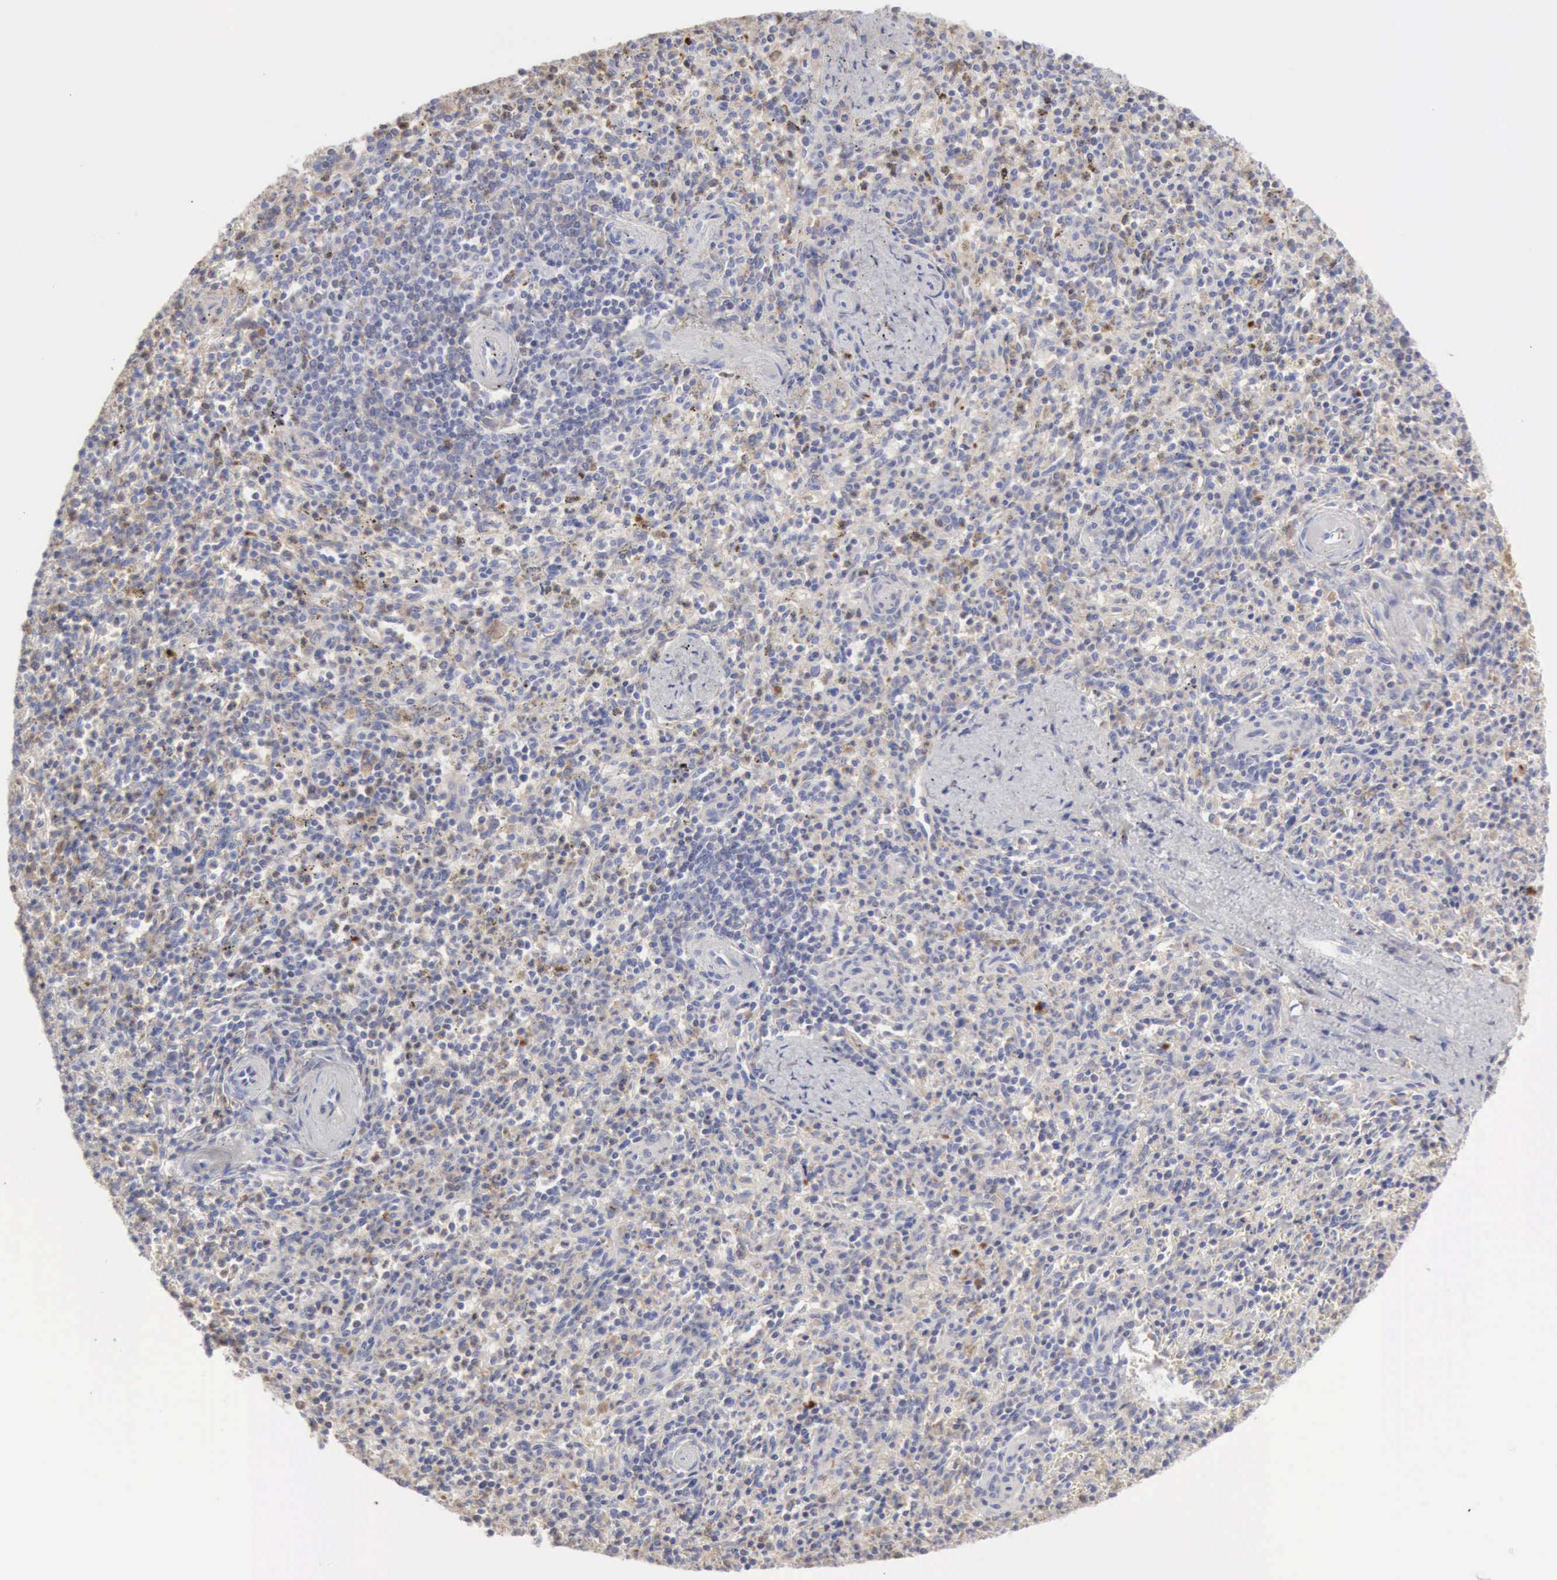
{"staining": {"intensity": "negative", "quantity": "none", "location": "none"}, "tissue": "spleen", "cell_type": "Cells in red pulp", "image_type": "normal", "snomed": [{"axis": "morphology", "description": "Normal tissue, NOS"}, {"axis": "topography", "description": "Spleen"}], "caption": "Protein analysis of benign spleen demonstrates no significant positivity in cells in red pulp. The staining was performed using DAB (3,3'-diaminobenzidine) to visualize the protein expression in brown, while the nuclei were stained in blue with hematoxylin (Magnification: 20x).", "gene": "SERPINA1", "patient": {"sex": "male", "age": 72}}